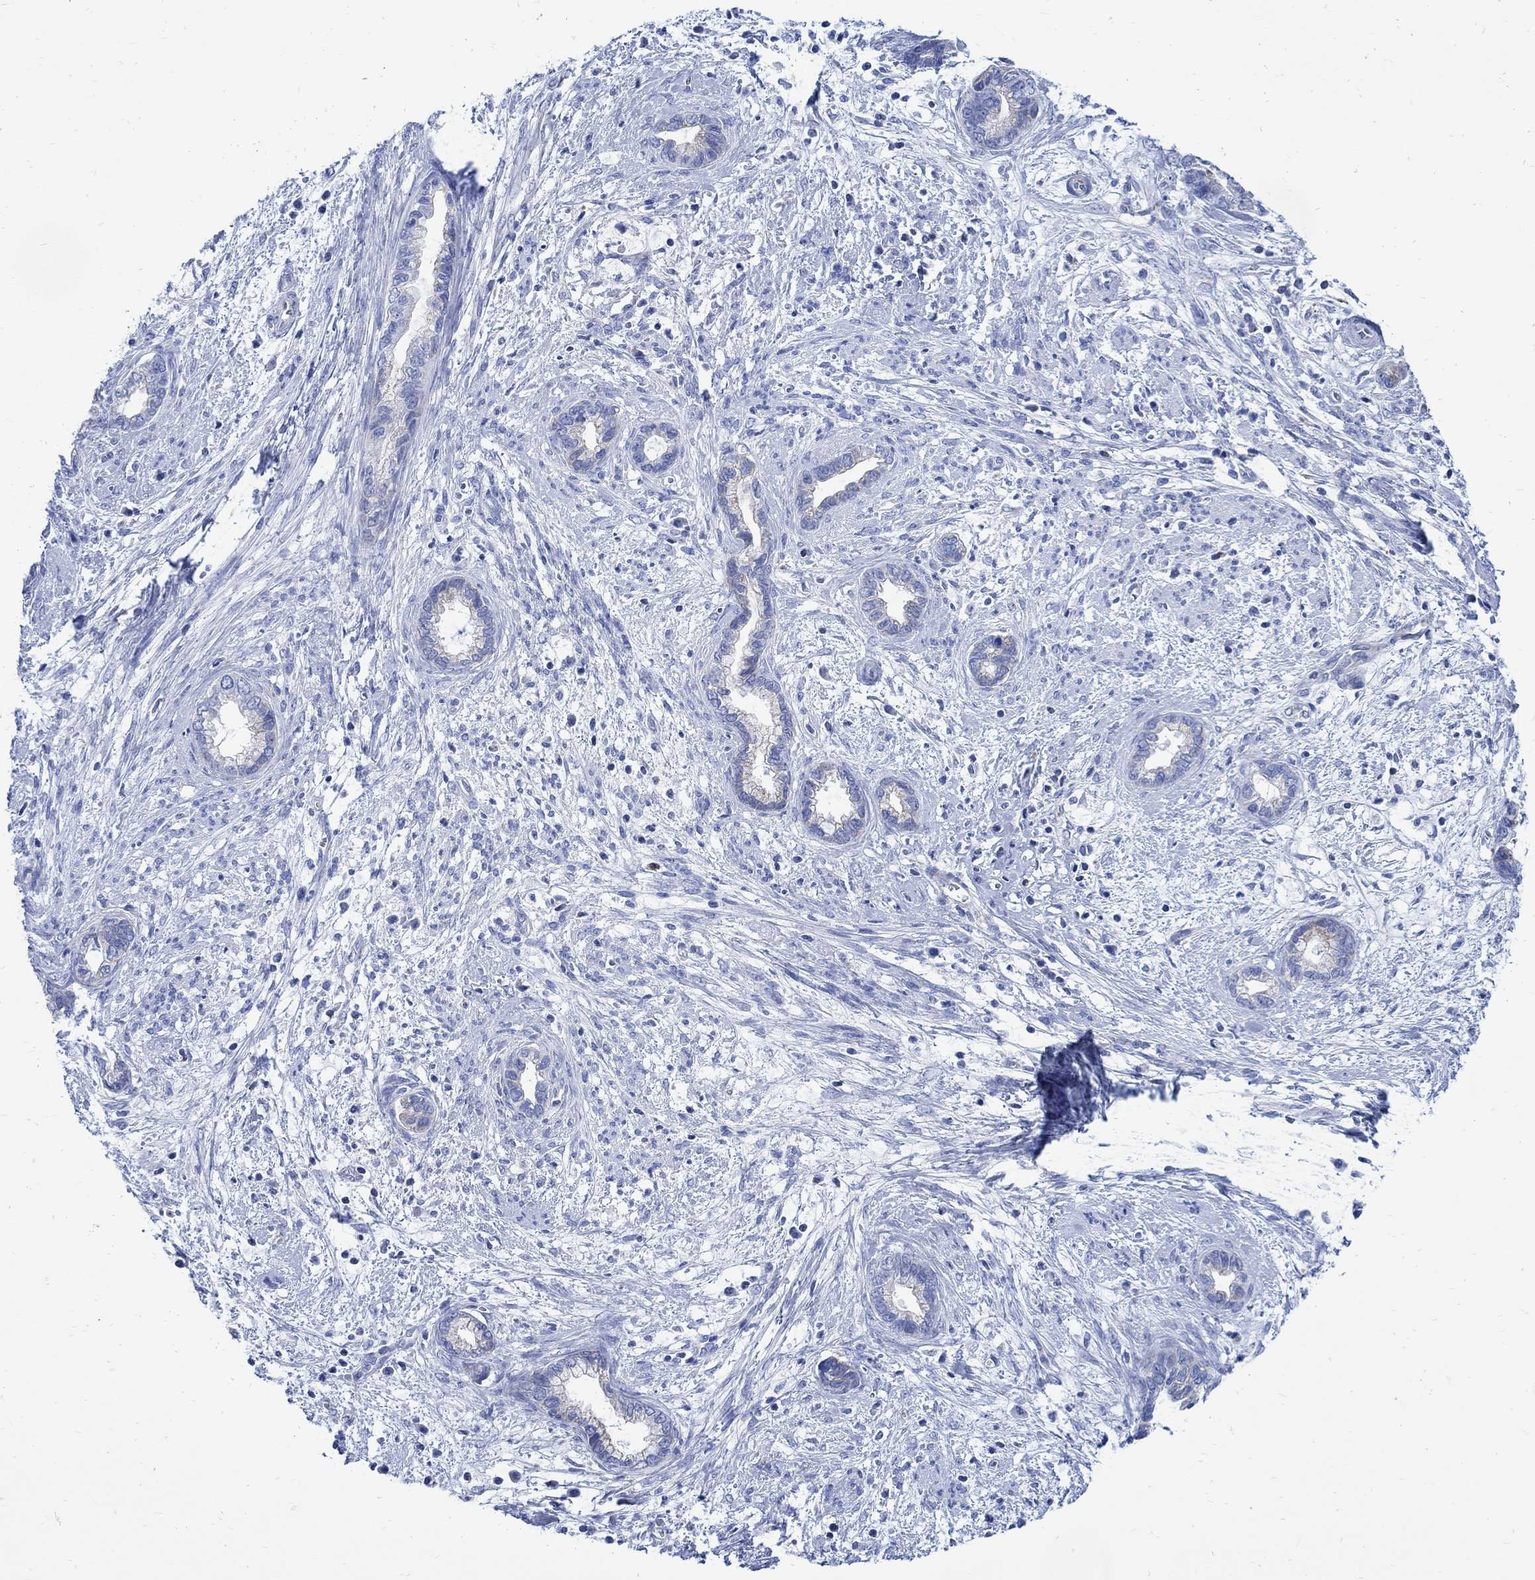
{"staining": {"intensity": "negative", "quantity": "none", "location": "none"}, "tissue": "cervical cancer", "cell_type": "Tumor cells", "image_type": "cancer", "snomed": [{"axis": "morphology", "description": "Adenocarcinoma, NOS"}, {"axis": "topography", "description": "Cervix"}], "caption": "Micrograph shows no significant protein positivity in tumor cells of cervical adenocarcinoma.", "gene": "CPLX2", "patient": {"sex": "female", "age": 62}}